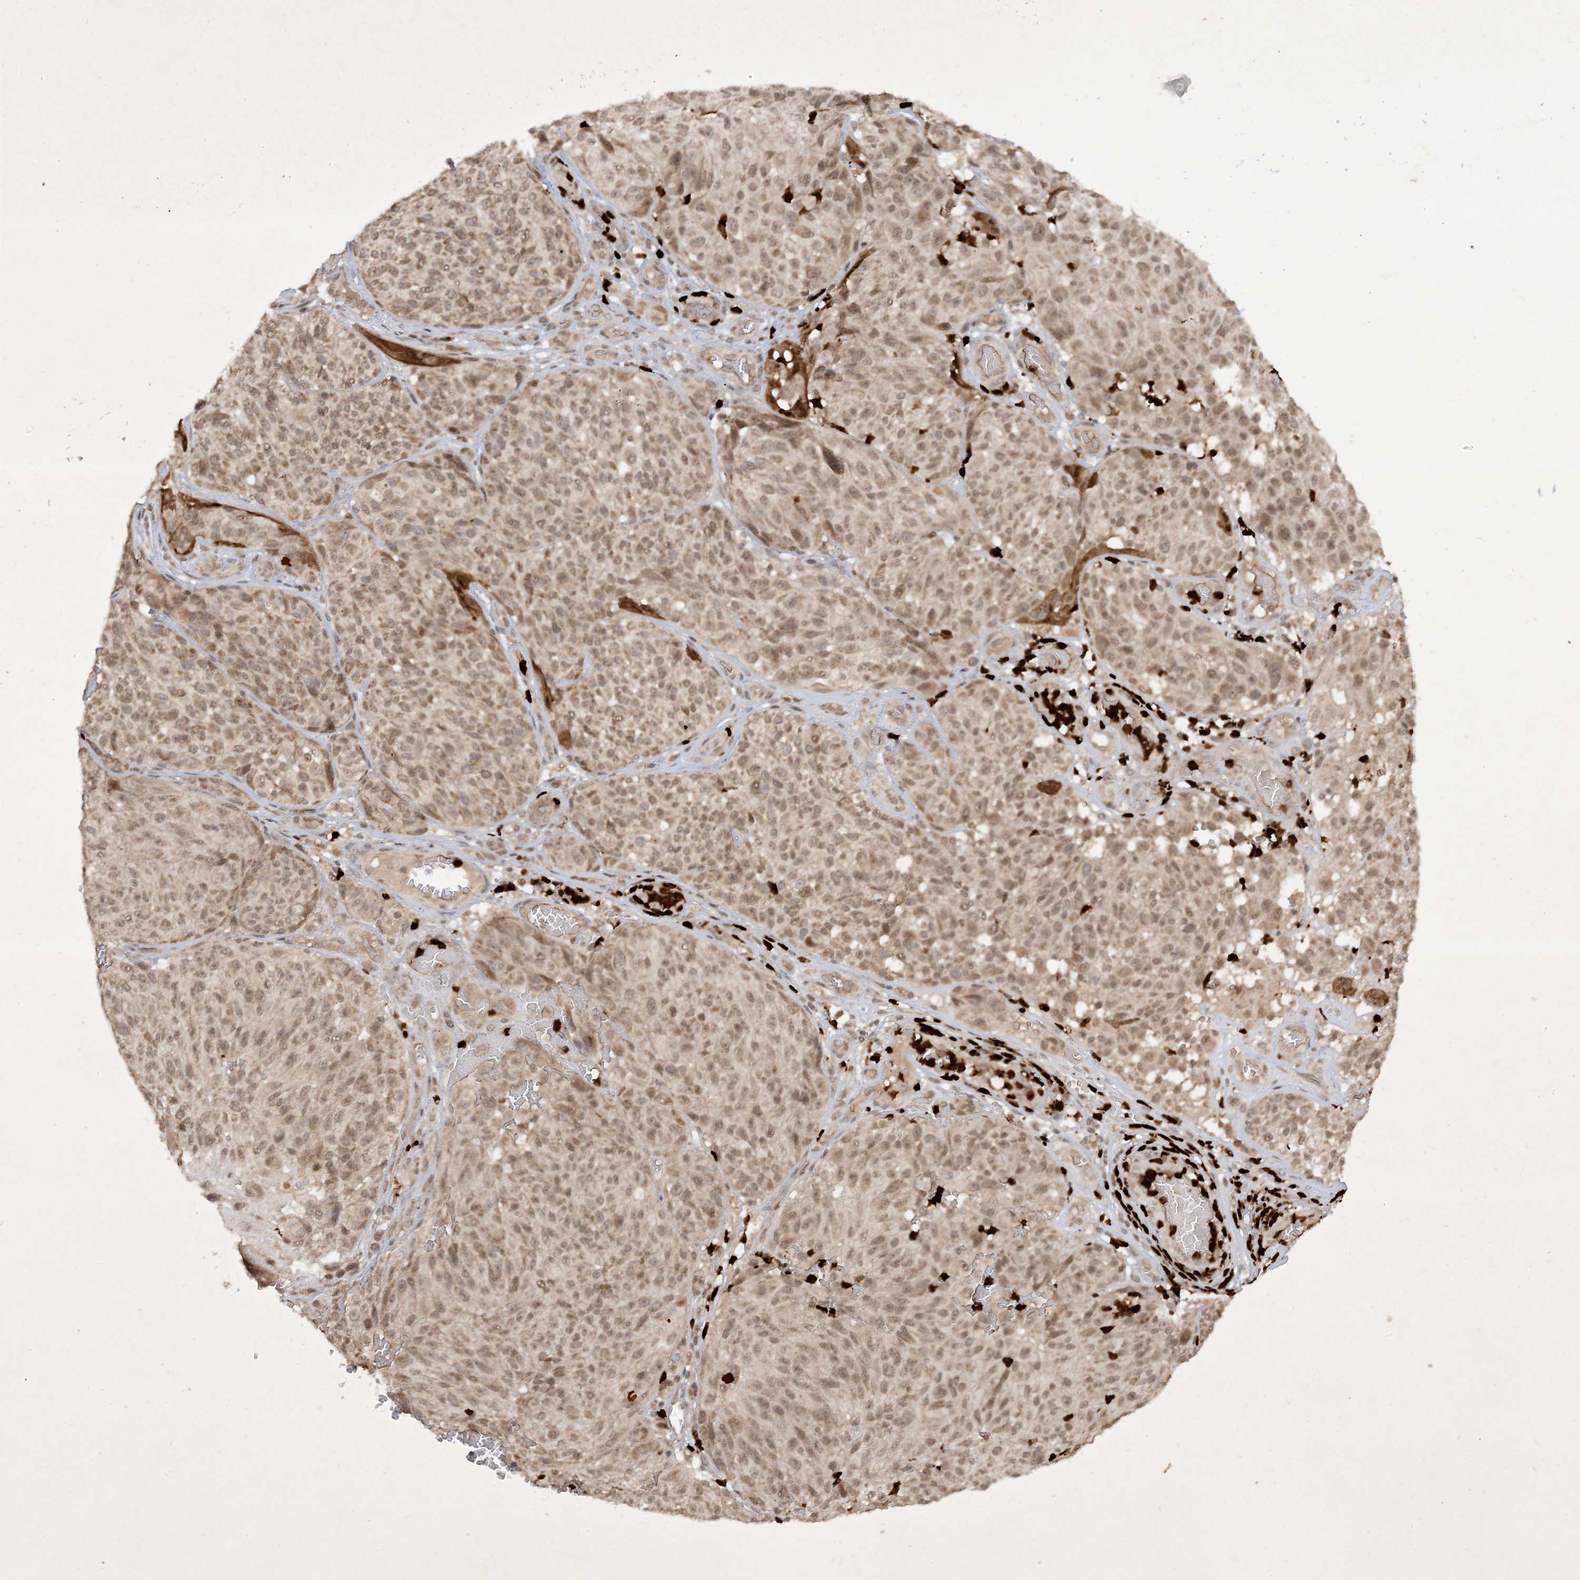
{"staining": {"intensity": "moderate", "quantity": ">75%", "location": "cytoplasmic/membranous,nuclear"}, "tissue": "melanoma", "cell_type": "Tumor cells", "image_type": "cancer", "snomed": [{"axis": "morphology", "description": "Malignant melanoma, NOS"}, {"axis": "topography", "description": "Skin"}], "caption": "Malignant melanoma stained for a protein displays moderate cytoplasmic/membranous and nuclear positivity in tumor cells. (DAB (3,3'-diaminobenzidine) IHC with brightfield microscopy, high magnification).", "gene": "ZNF213", "patient": {"sex": "male", "age": 83}}